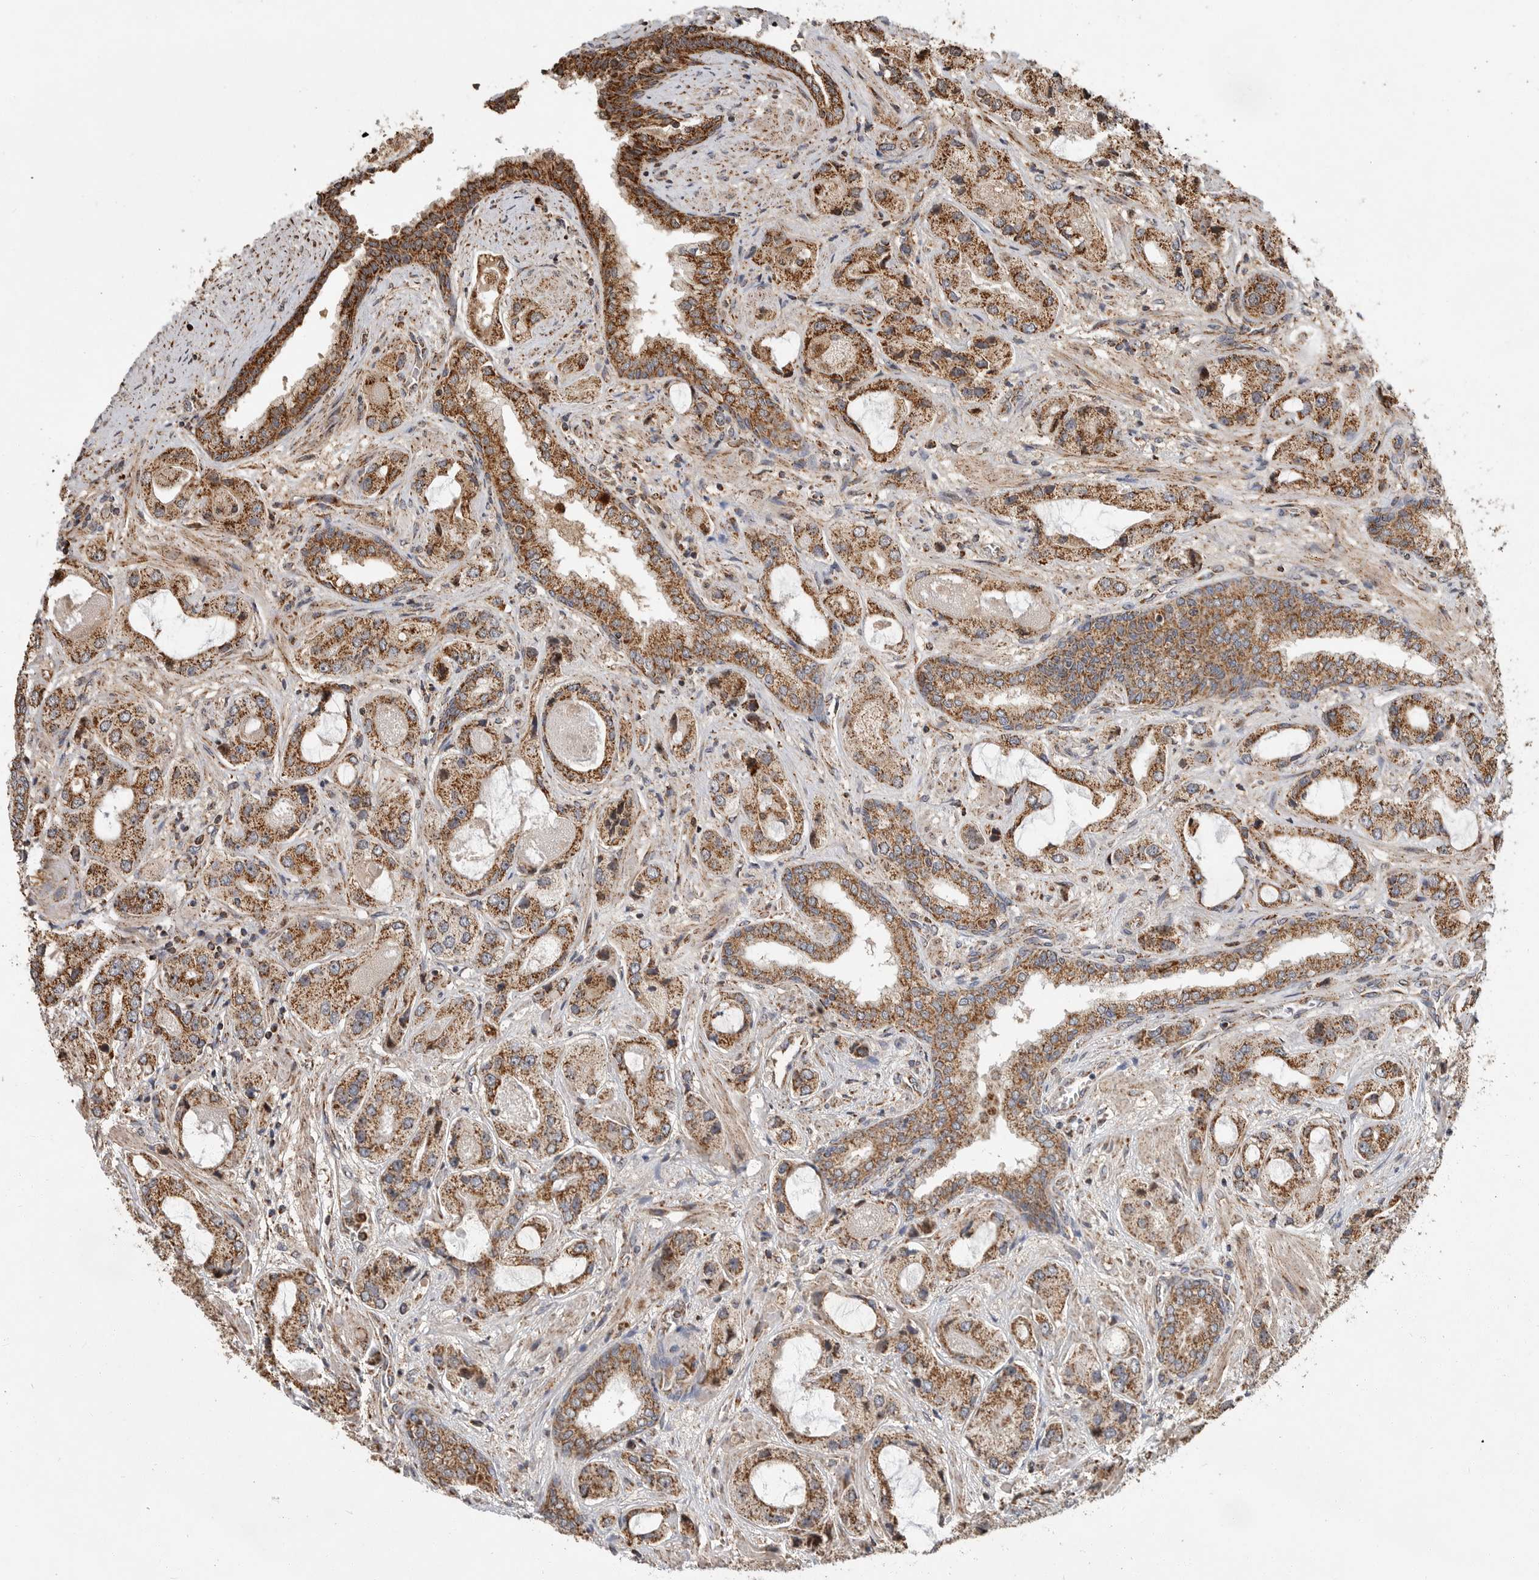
{"staining": {"intensity": "moderate", "quantity": ">75%", "location": "cytoplasmic/membranous"}, "tissue": "prostate cancer", "cell_type": "Tumor cells", "image_type": "cancer", "snomed": [{"axis": "morphology", "description": "Normal tissue, NOS"}, {"axis": "morphology", "description": "Adenocarcinoma, High grade"}, {"axis": "topography", "description": "Prostate"}, {"axis": "topography", "description": "Peripheral nerve tissue"}], "caption": "Protein staining of prostate cancer (adenocarcinoma (high-grade)) tissue exhibits moderate cytoplasmic/membranous positivity in approximately >75% of tumor cells.", "gene": "GCNT2", "patient": {"sex": "male", "age": 59}}